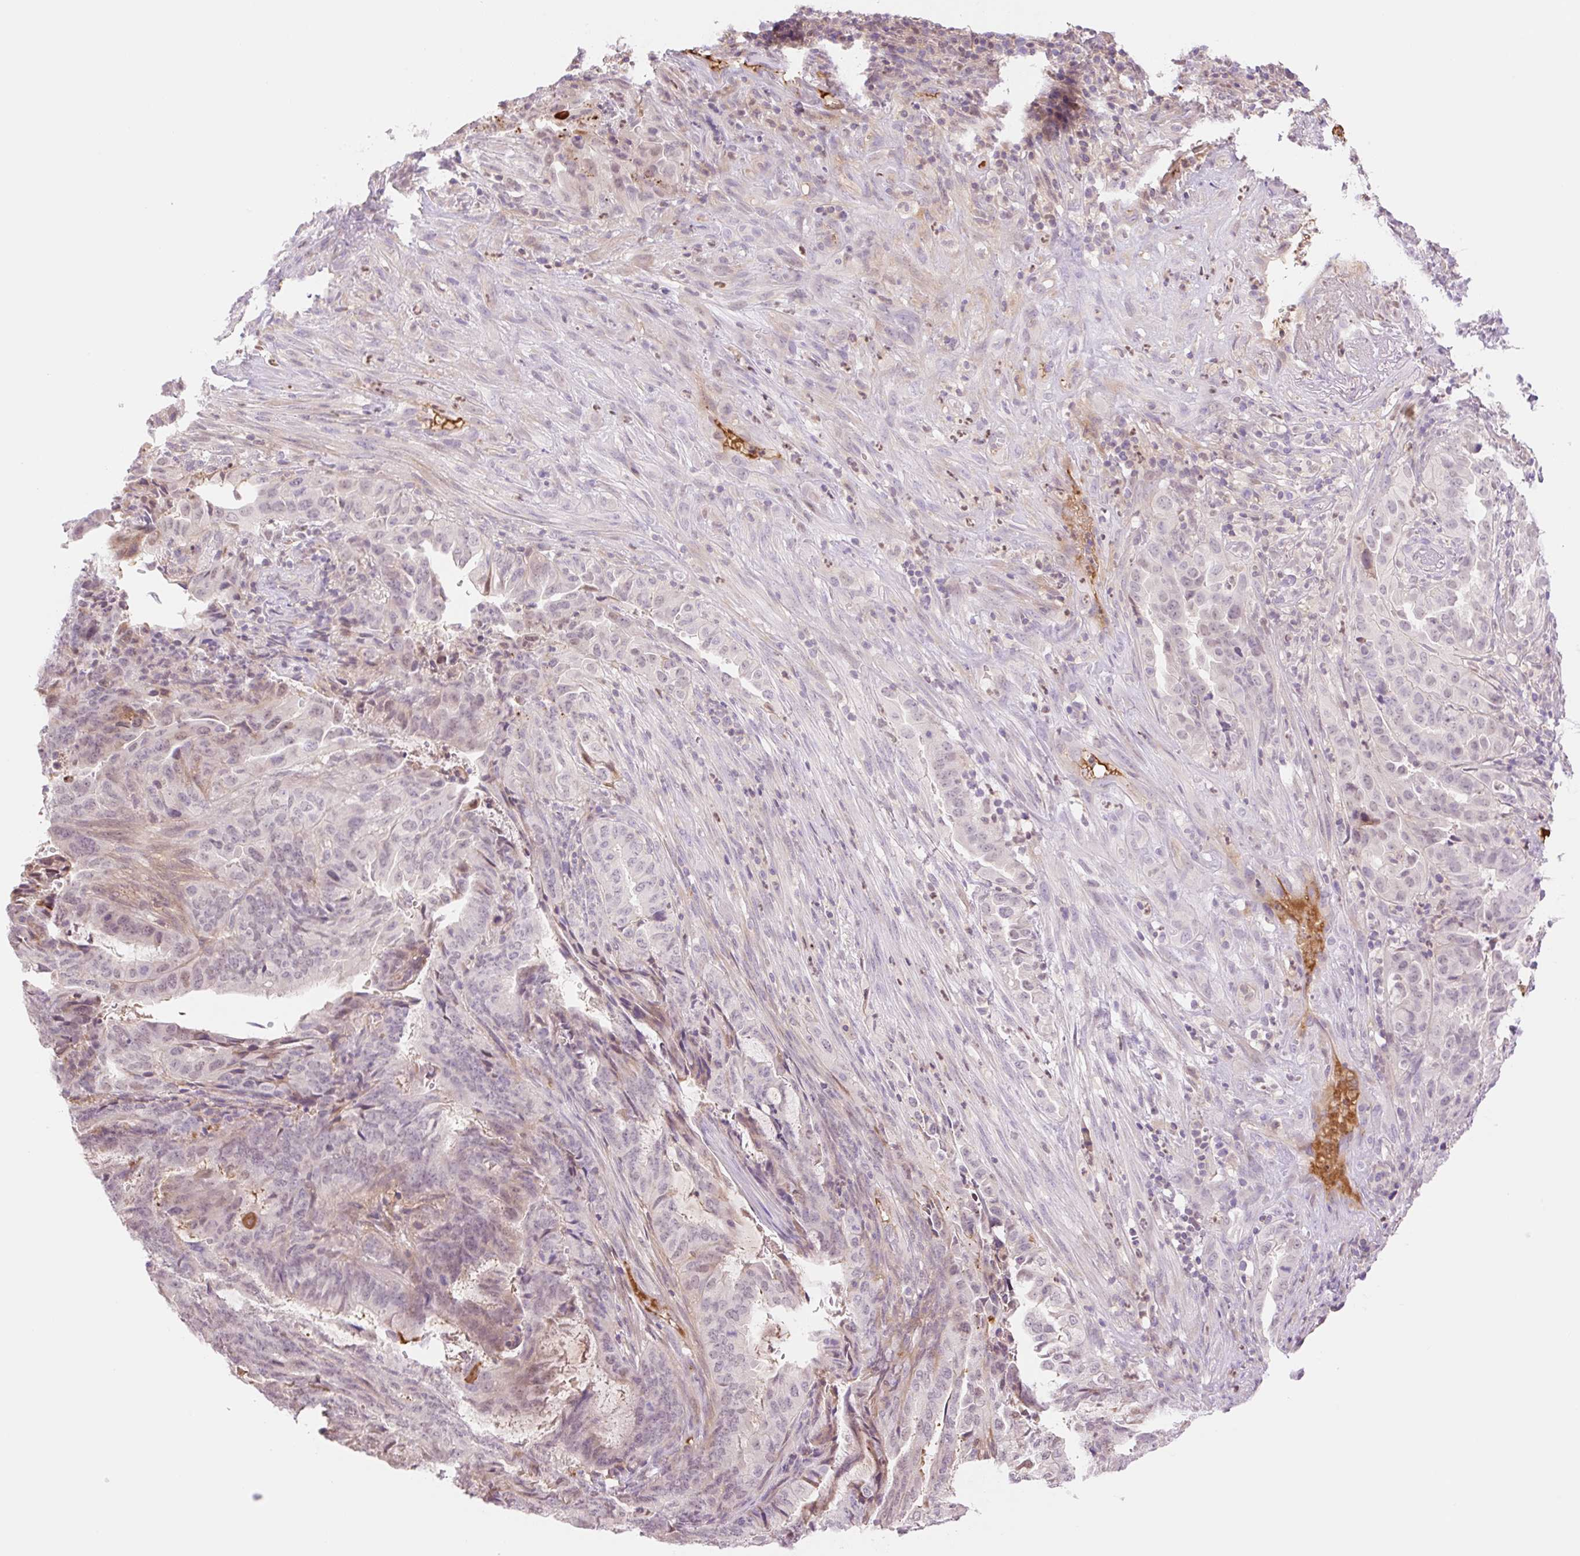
{"staining": {"intensity": "moderate", "quantity": "<25%", "location": "cytoplasmic/membranous,nuclear"}, "tissue": "endometrial cancer", "cell_type": "Tumor cells", "image_type": "cancer", "snomed": [{"axis": "morphology", "description": "Adenocarcinoma, NOS"}, {"axis": "topography", "description": "Endometrium"}], "caption": "DAB (3,3'-diaminobenzidine) immunohistochemical staining of endometrial cancer shows moderate cytoplasmic/membranous and nuclear protein staining in approximately <25% of tumor cells. Ihc stains the protein in brown and the nuclei are stained blue.", "gene": "HEBP1", "patient": {"sex": "female", "age": 51}}